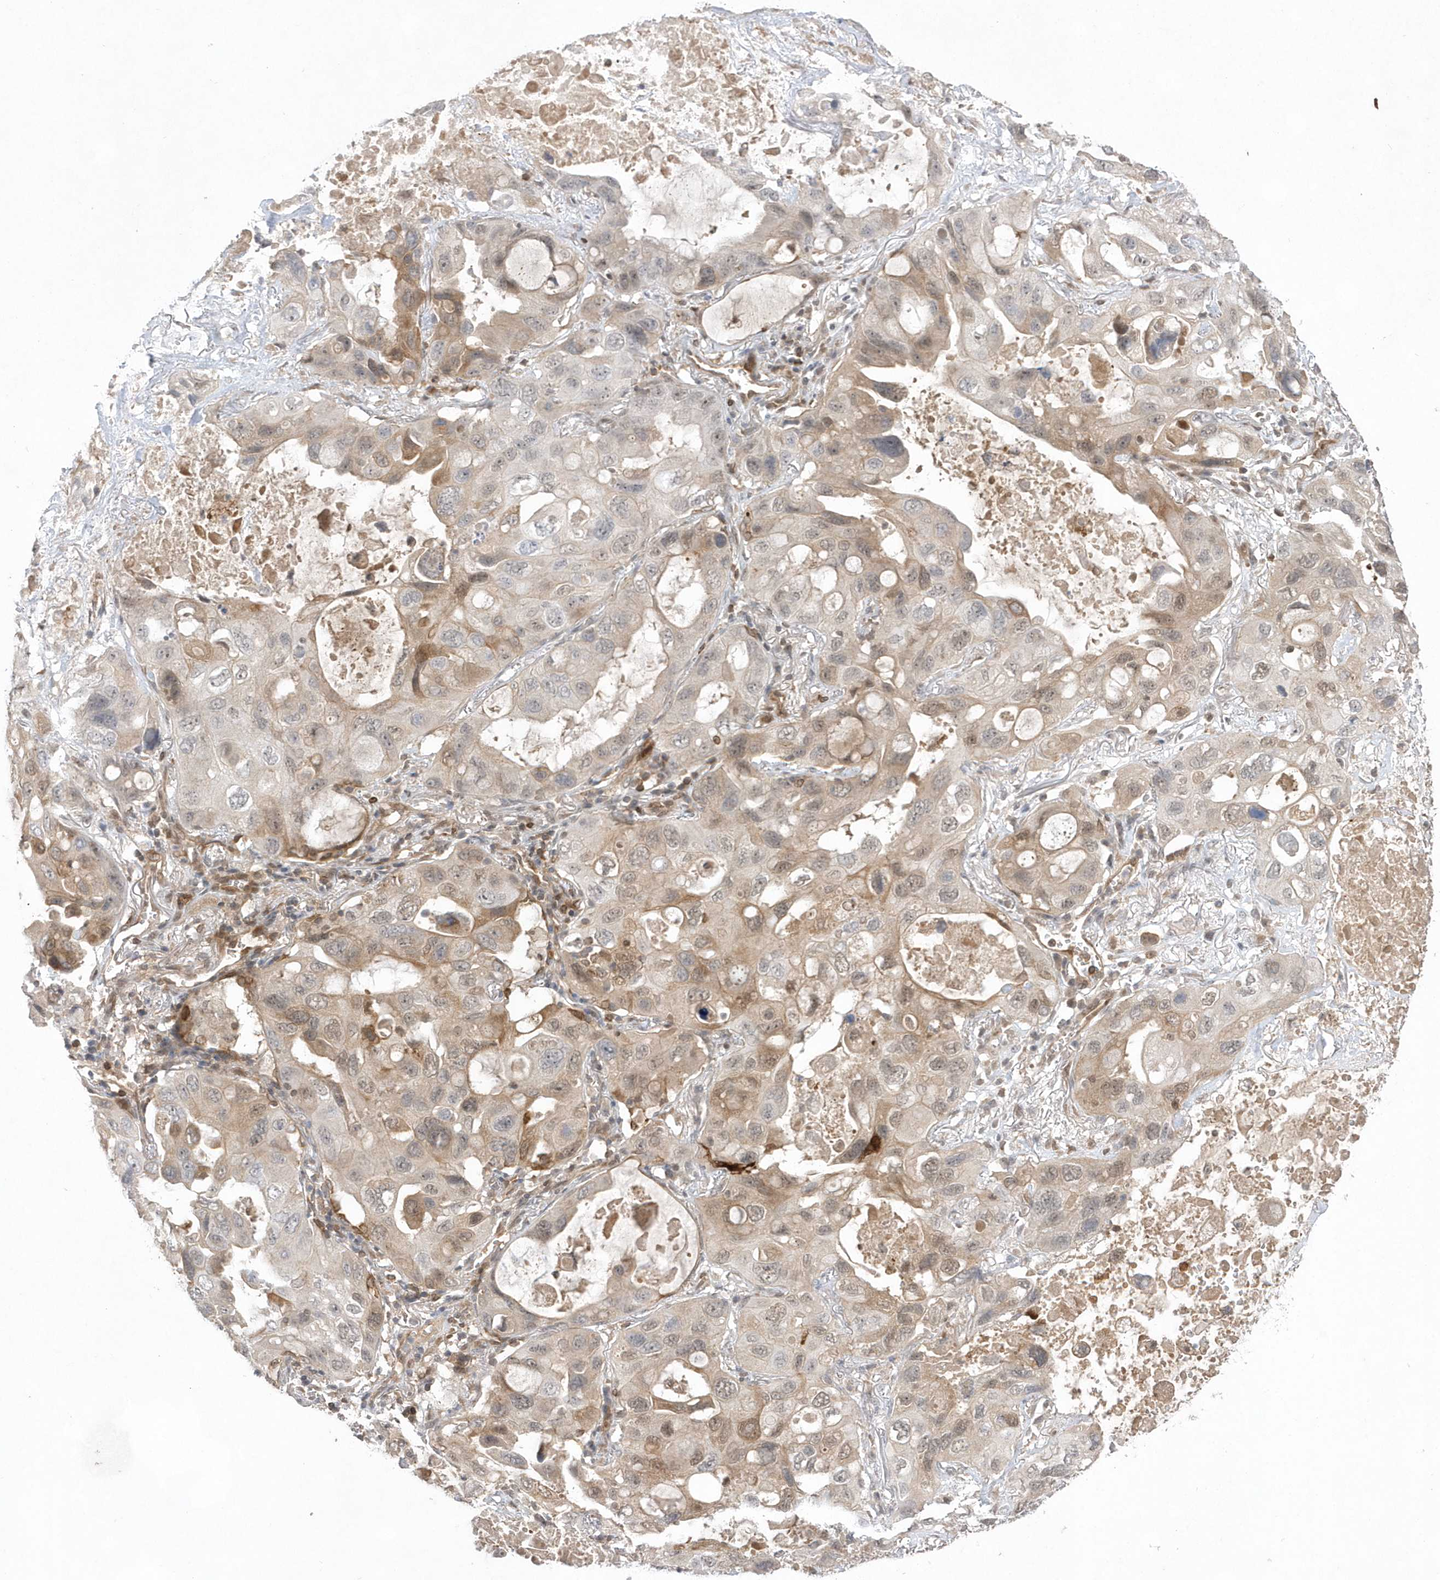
{"staining": {"intensity": "moderate", "quantity": "25%-75%", "location": "cytoplasmic/membranous,nuclear"}, "tissue": "lung cancer", "cell_type": "Tumor cells", "image_type": "cancer", "snomed": [{"axis": "morphology", "description": "Squamous cell carcinoma, NOS"}, {"axis": "topography", "description": "Lung"}], "caption": "Lung squamous cell carcinoma stained for a protein (brown) reveals moderate cytoplasmic/membranous and nuclear positive staining in approximately 25%-75% of tumor cells.", "gene": "TMEM132B", "patient": {"sex": "female", "age": 73}}